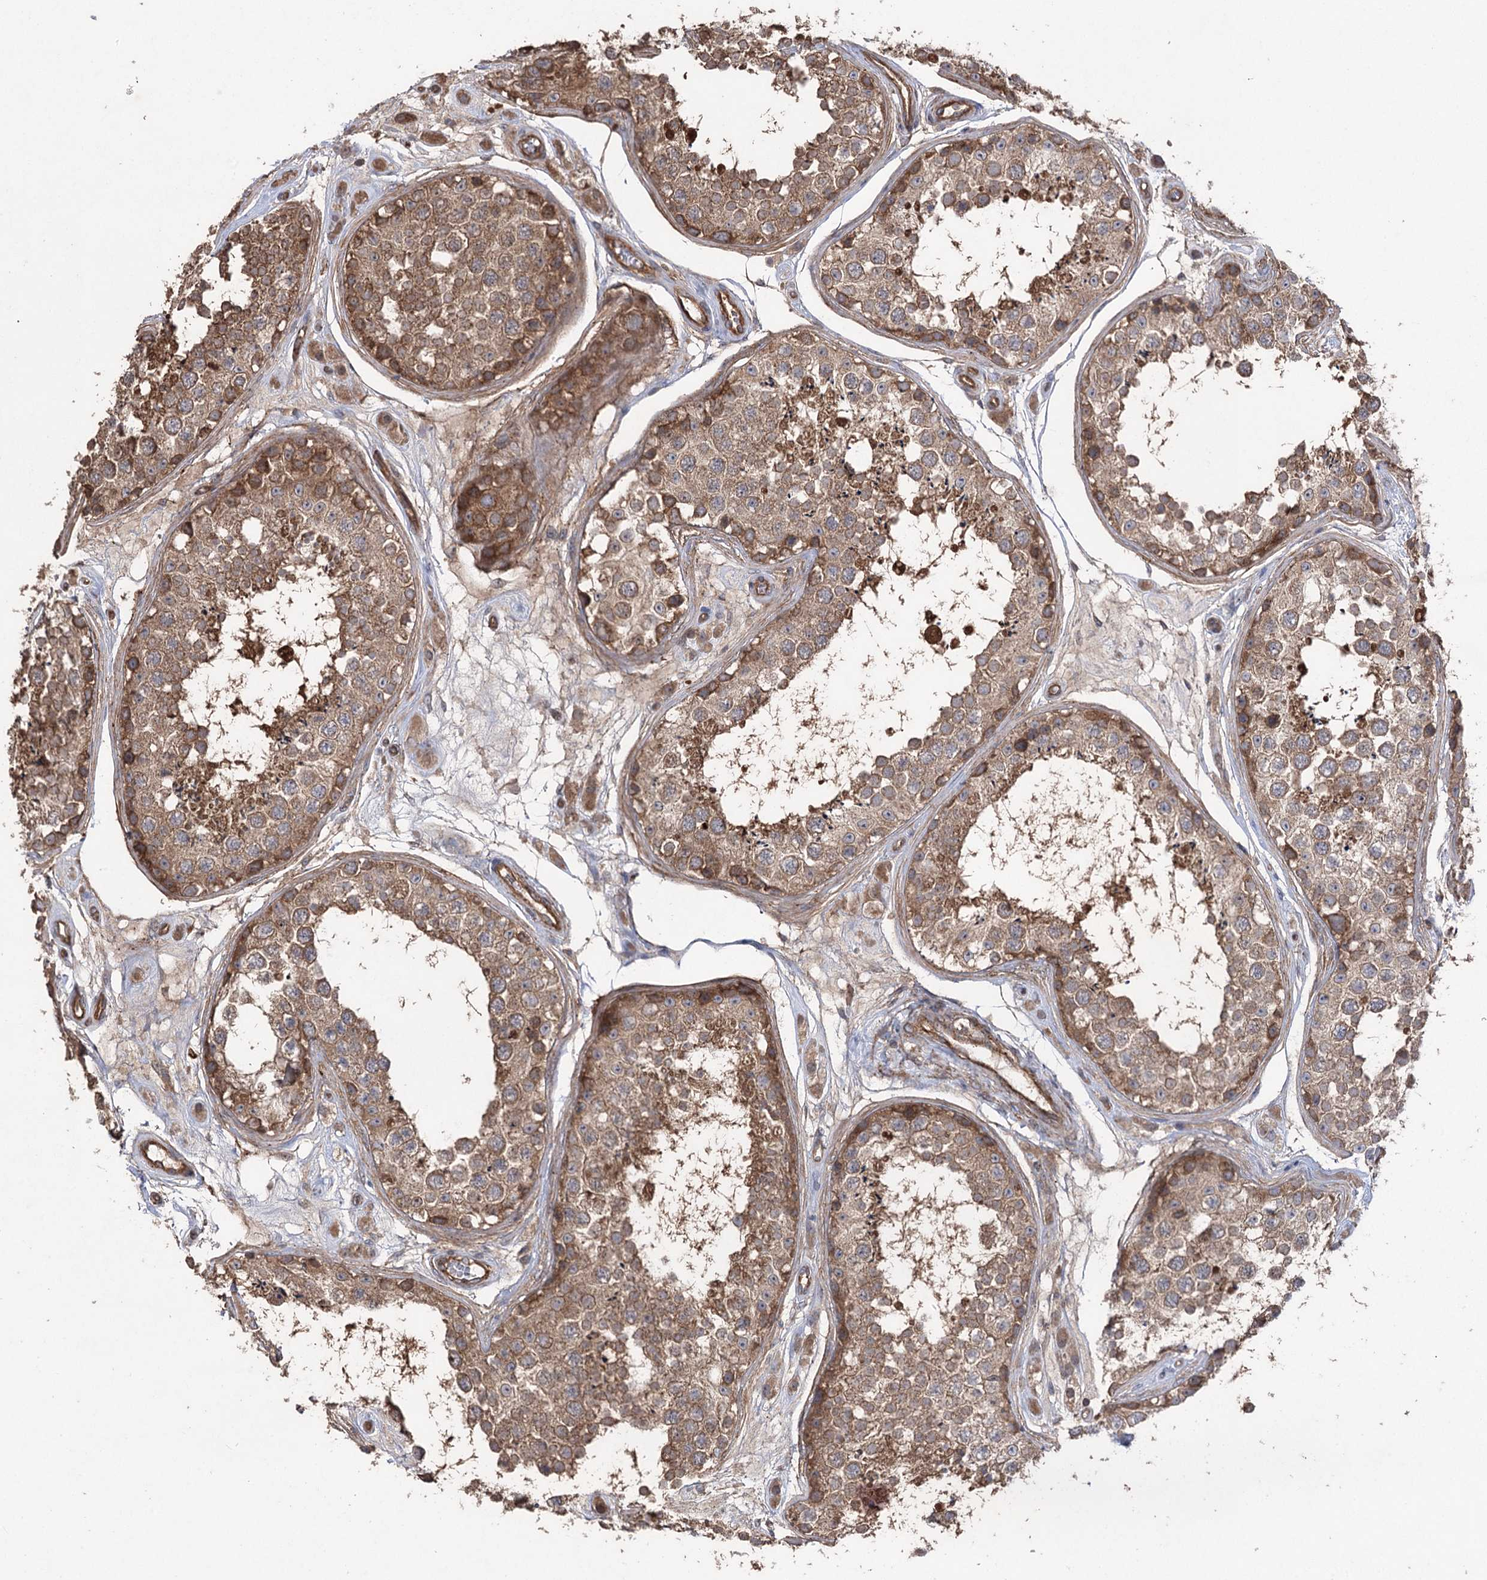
{"staining": {"intensity": "moderate", "quantity": ">75%", "location": "cytoplasmic/membranous"}, "tissue": "testis", "cell_type": "Cells in seminiferous ducts", "image_type": "normal", "snomed": [{"axis": "morphology", "description": "Normal tissue, NOS"}, {"axis": "topography", "description": "Testis"}], "caption": "Moderate cytoplasmic/membranous staining is seen in about >75% of cells in seminiferous ducts in normal testis.", "gene": "LARS2", "patient": {"sex": "male", "age": 25}}